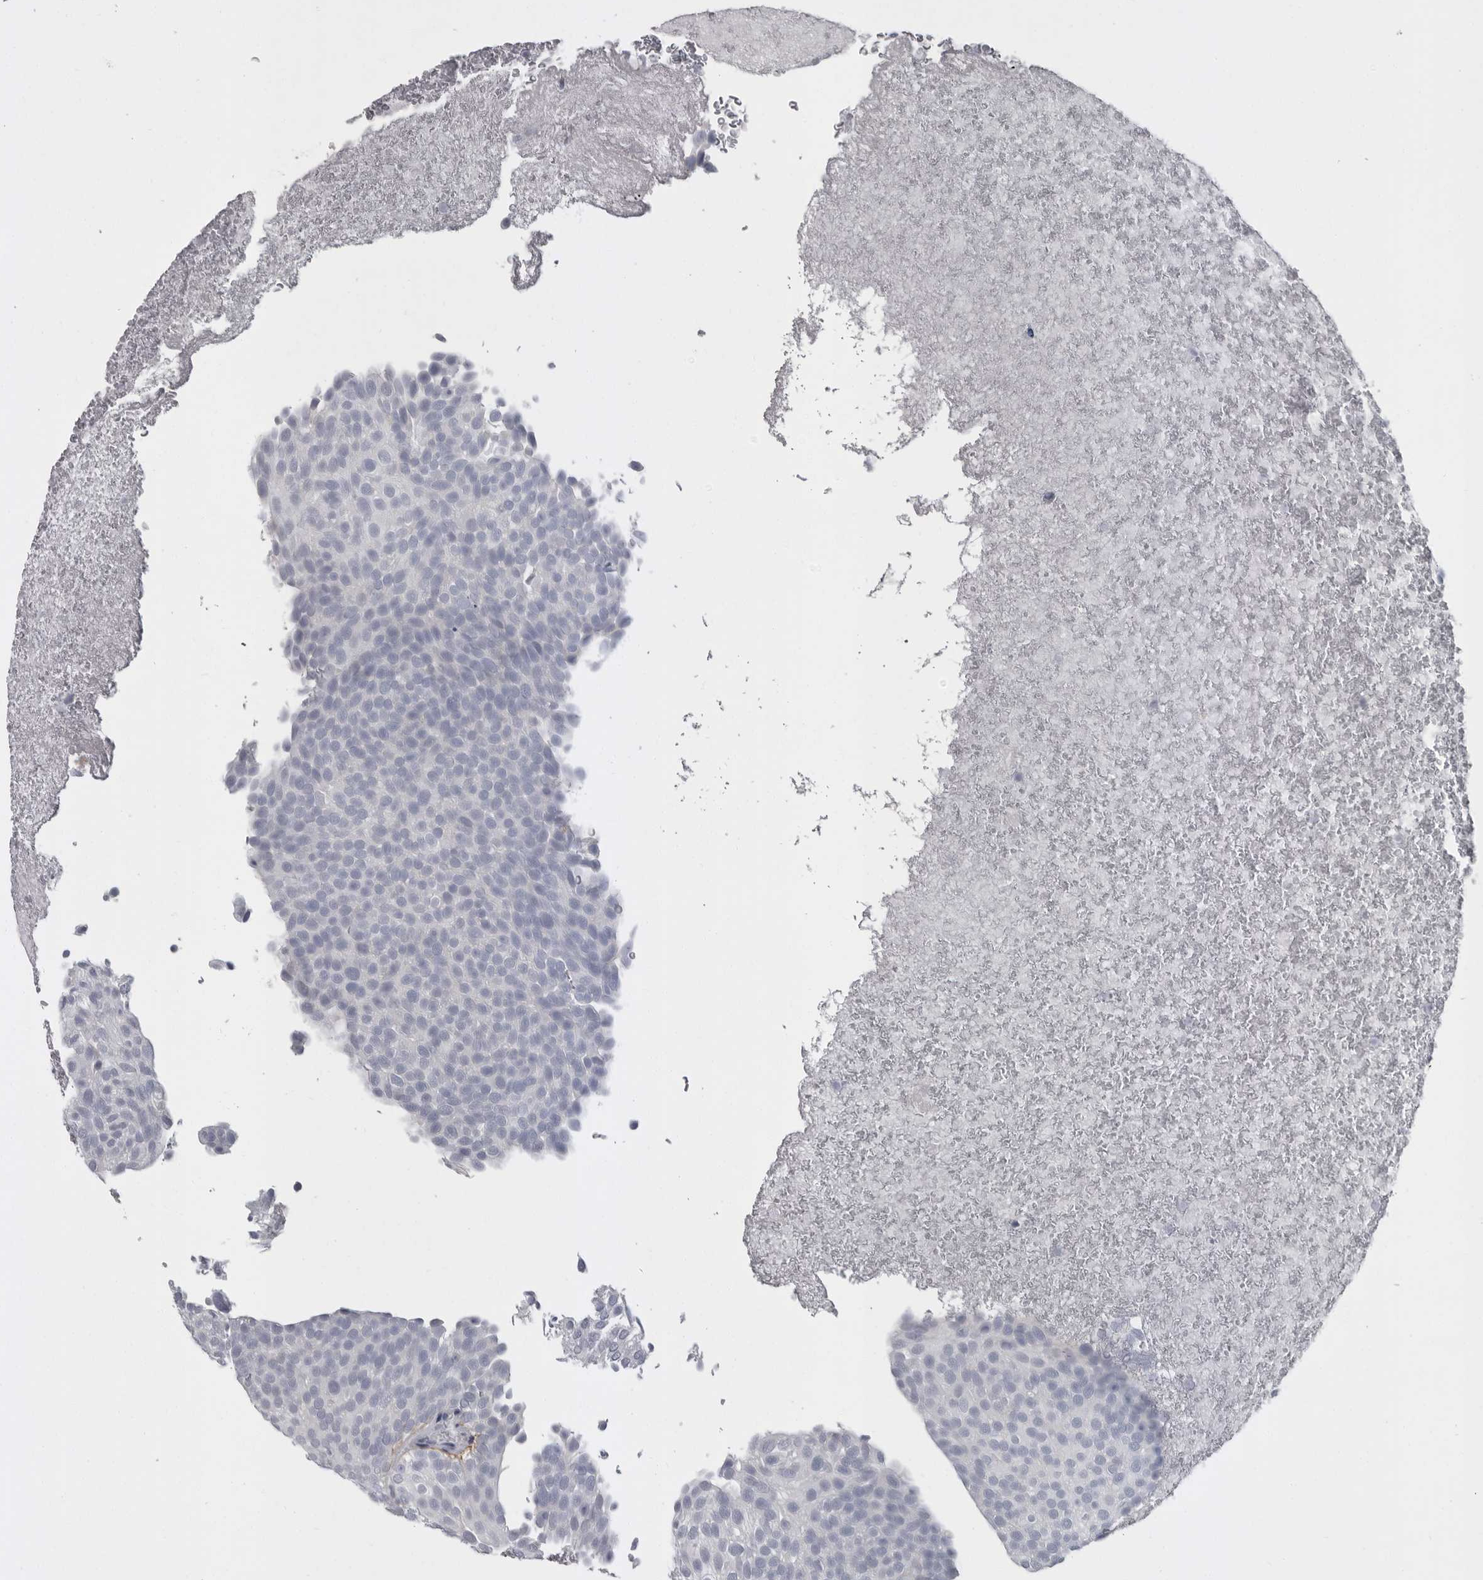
{"staining": {"intensity": "negative", "quantity": "none", "location": "none"}, "tissue": "urothelial cancer", "cell_type": "Tumor cells", "image_type": "cancer", "snomed": [{"axis": "morphology", "description": "Urothelial carcinoma, Low grade"}, {"axis": "topography", "description": "Urinary bladder"}], "caption": "Tumor cells show no significant positivity in urothelial cancer.", "gene": "SLC25A39", "patient": {"sex": "male", "age": 78}}